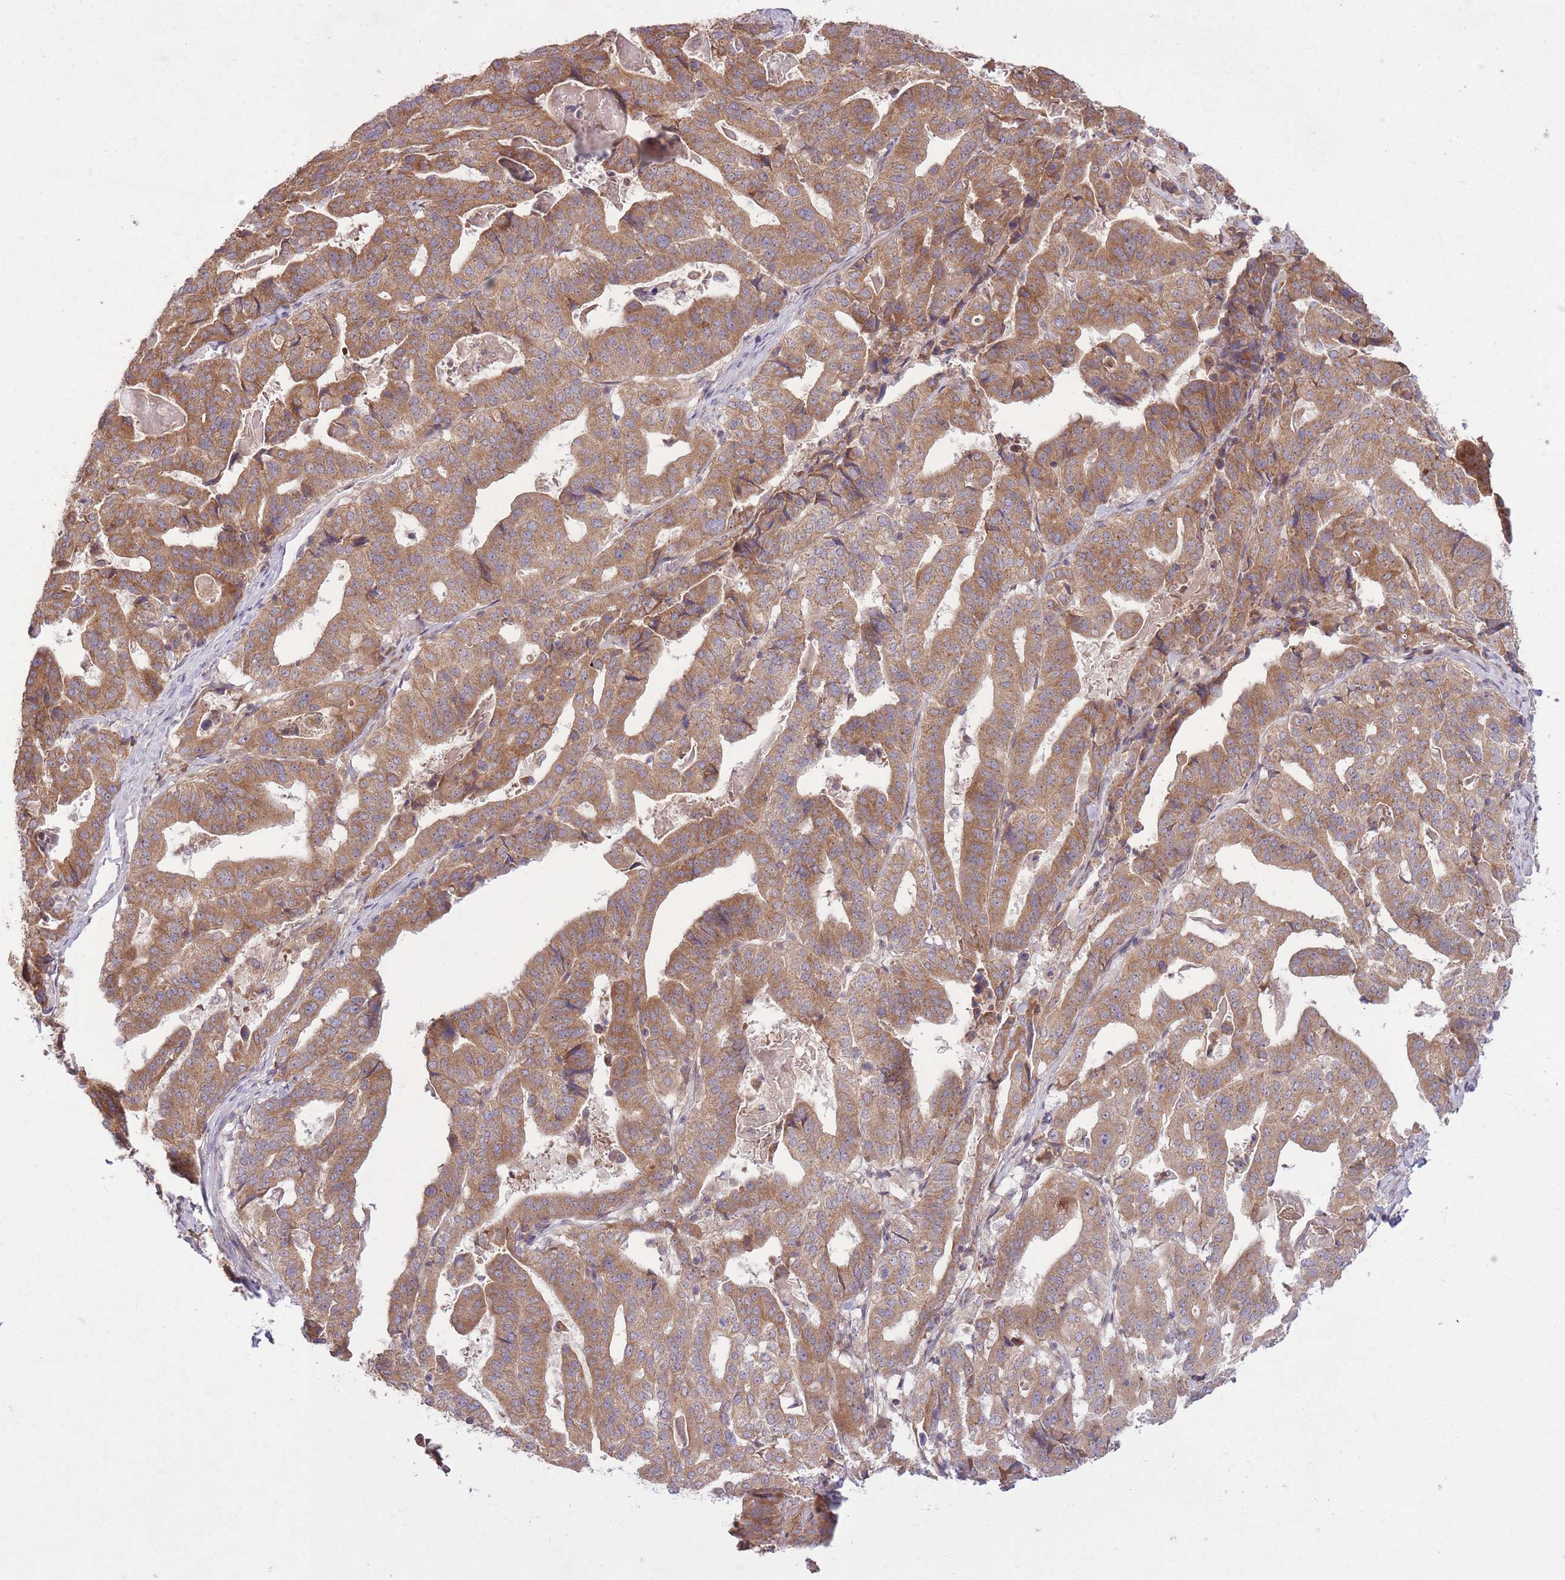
{"staining": {"intensity": "moderate", "quantity": ">75%", "location": "cytoplasmic/membranous"}, "tissue": "stomach cancer", "cell_type": "Tumor cells", "image_type": "cancer", "snomed": [{"axis": "morphology", "description": "Adenocarcinoma, NOS"}, {"axis": "topography", "description": "Stomach"}], "caption": "Immunohistochemistry (IHC) image of human stomach cancer stained for a protein (brown), which displays medium levels of moderate cytoplasmic/membranous expression in approximately >75% of tumor cells.", "gene": "ZNF391", "patient": {"sex": "male", "age": 48}}